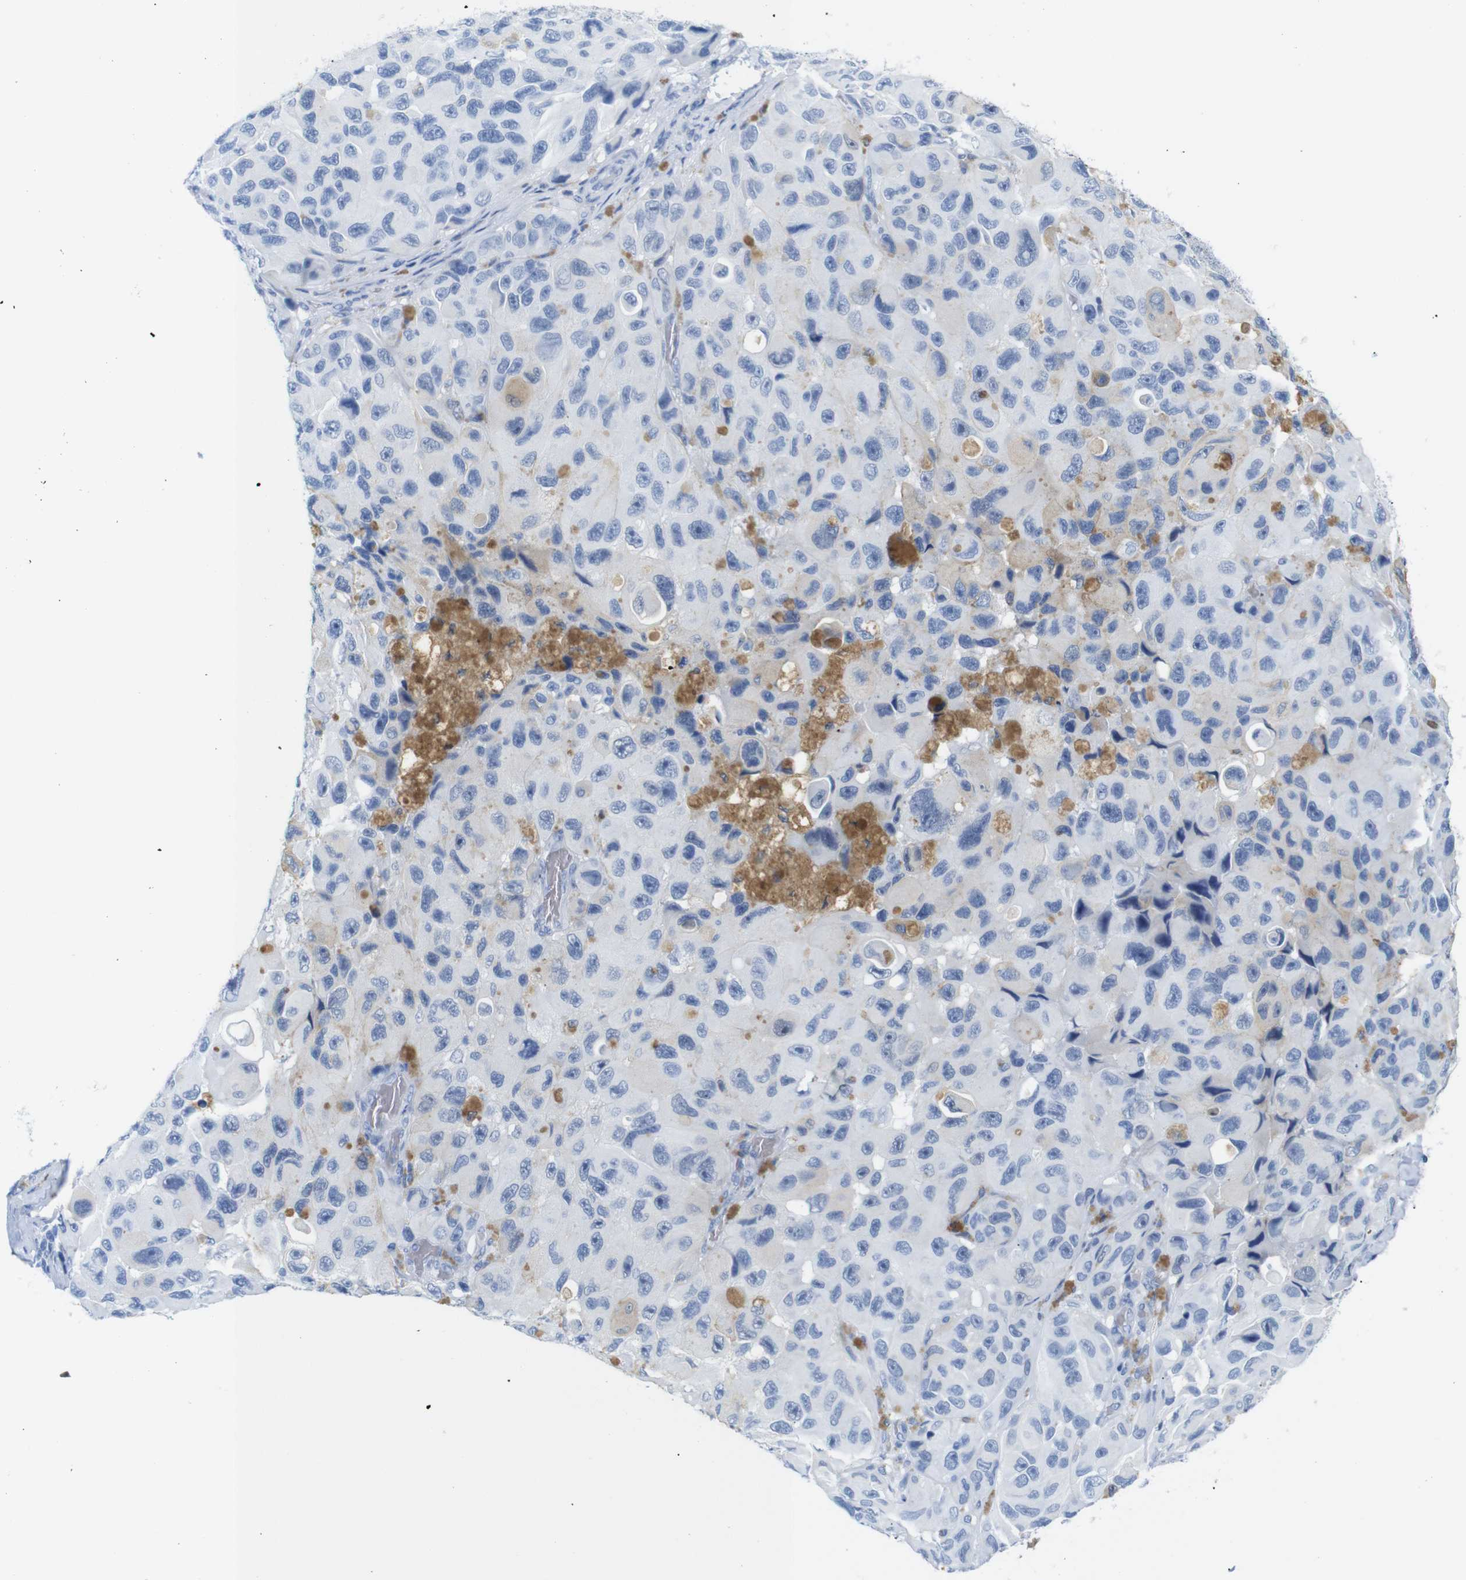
{"staining": {"intensity": "moderate", "quantity": "<25%", "location": "cytoplasmic/membranous"}, "tissue": "melanoma", "cell_type": "Tumor cells", "image_type": "cancer", "snomed": [{"axis": "morphology", "description": "Malignant melanoma, NOS"}, {"axis": "topography", "description": "Skin"}], "caption": "This is an image of immunohistochemistry staining of melanoma, which shows moderate staining in the cytoplasmic/membranous of tumor cells.", "gene": "ERVMER34-1", "patient": {"sex": "female", "age": 73}}